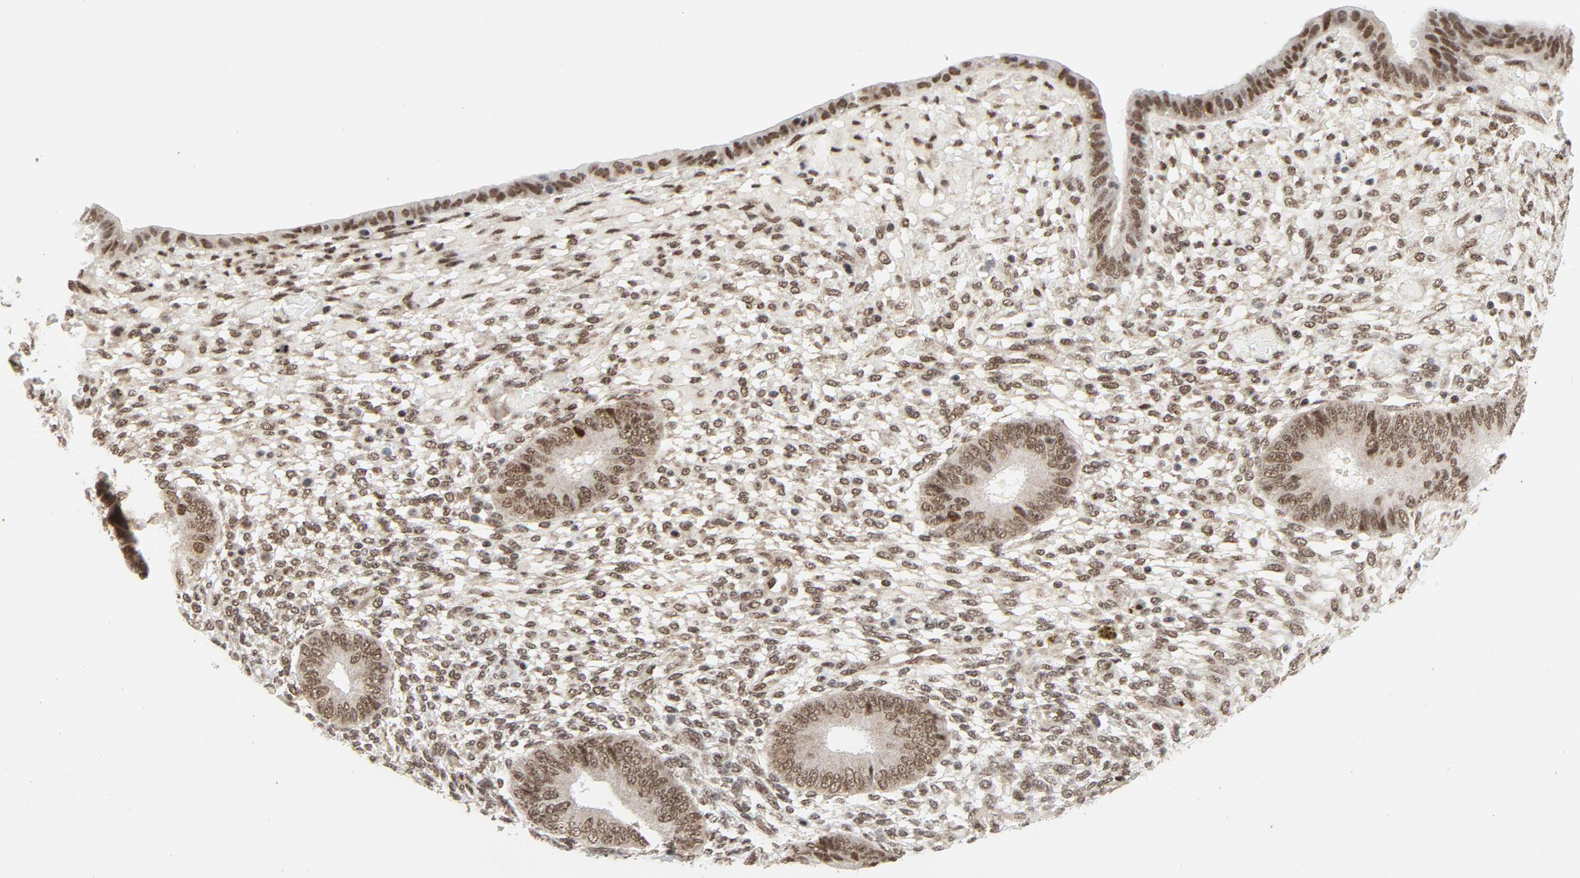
{"staining": {"intensity": "moderate", "quantity": ">75%", "location": "nuclear"}, "tissue": "endometrium", "cell_type": "Cells in endometrial stroma", "image_type": "normal", "snomed": [{"axis": "morphology", "description": "Normal tissue, NOS"}, {"axis": "topography", "description": "Endometrium"}], "caption": "The micrograph shows staining of benign endometrium, revealing moderate nuclear protein expression (brown color) within cells in endometrial stroma.", "gene": "ERCC1", "patient": {"sex": "female", "age": 42}}